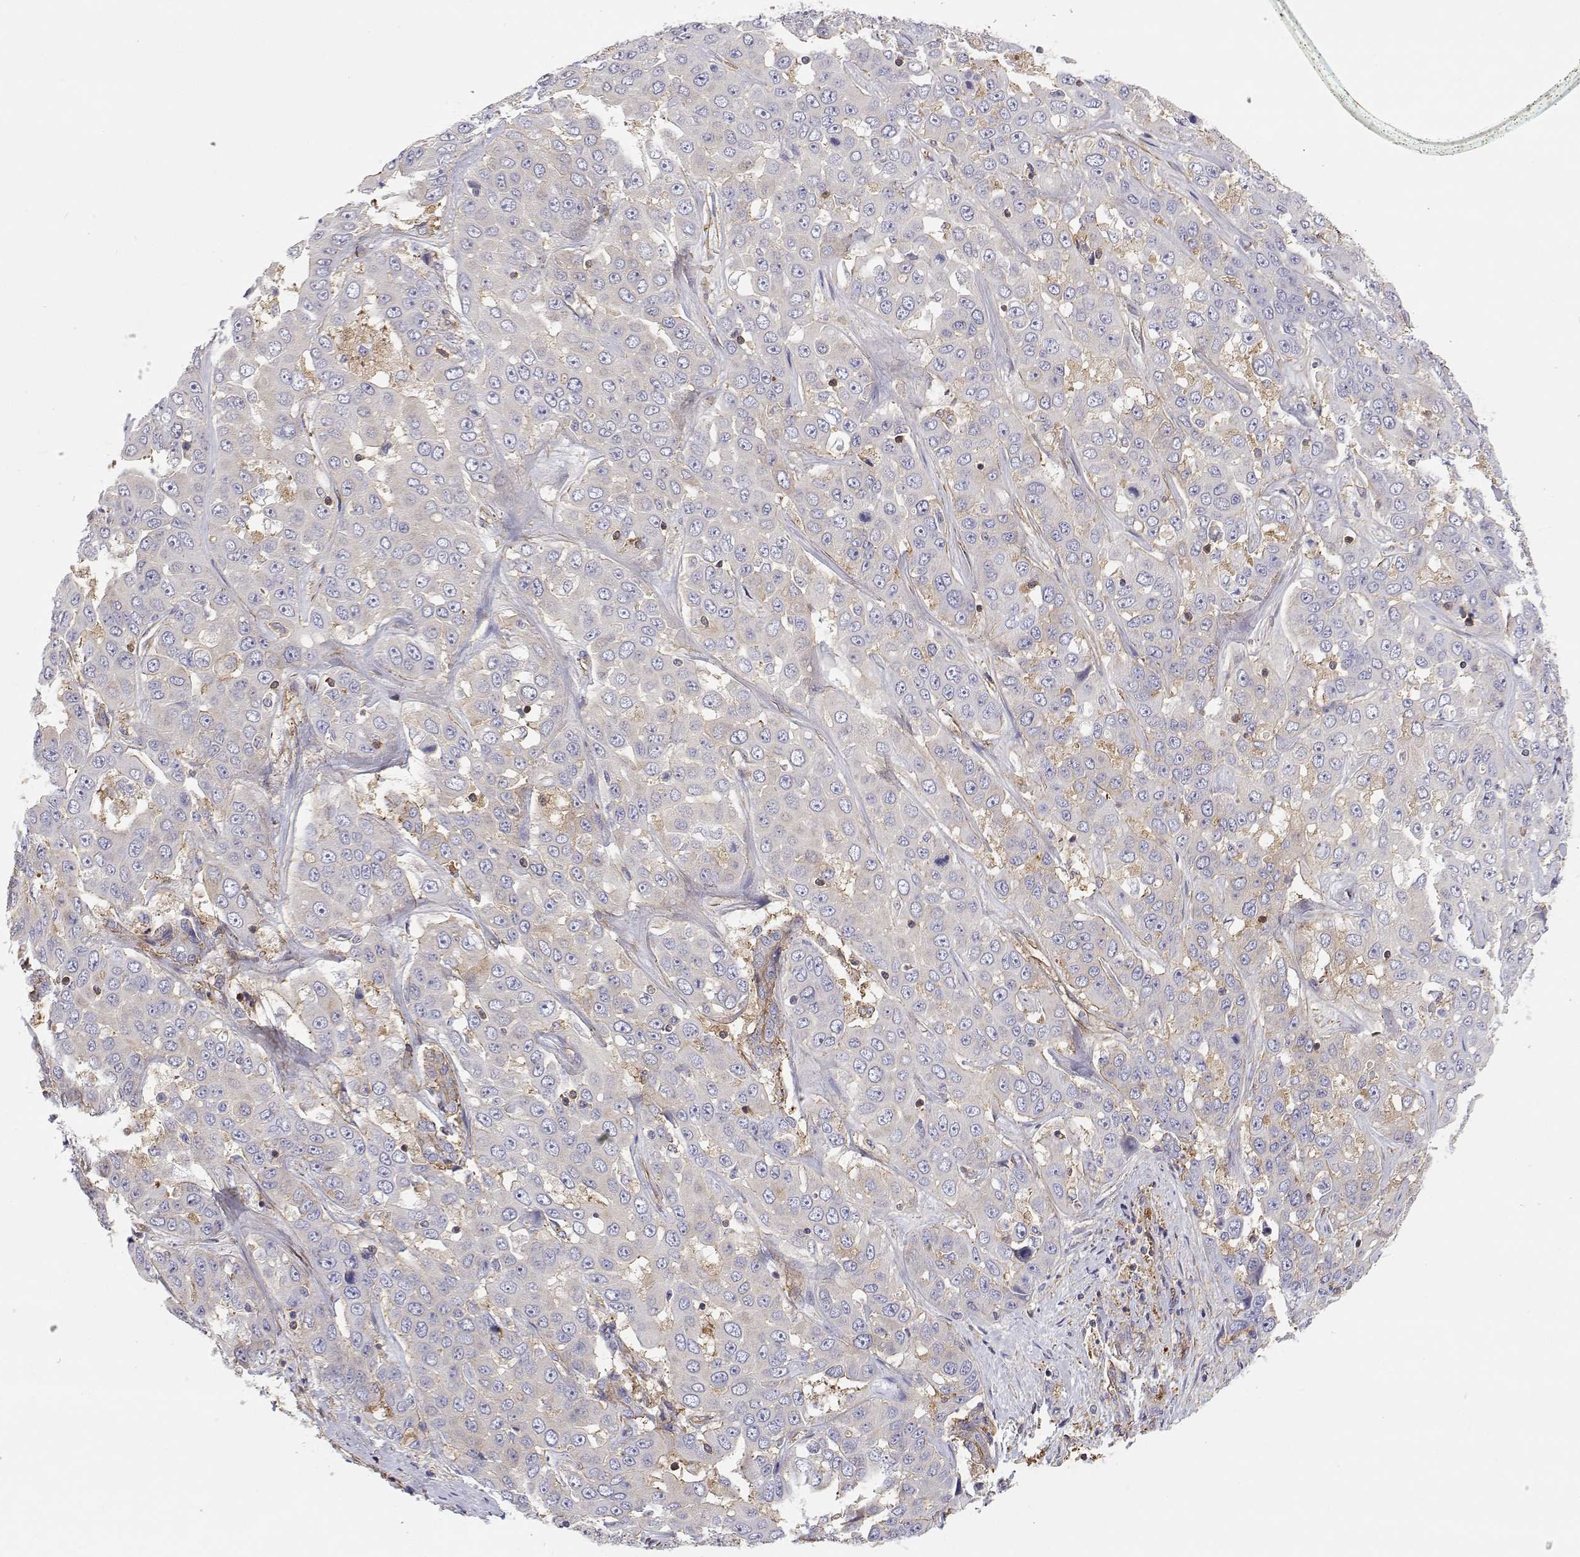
{"staining": {"intensity": "negative", "quantity": "none", "location": "none"}, "tissue": "liver cancer", "cell_type": "Tumor cells", "image_type": "cancer", "snomed": [{"axis": "morphology", "description": "Cholangiocarcinoma"}, {"axis": "topography", "description": "Liver"}], "caption": "DAB immunohistochemical staining of cholangiocarcinoma (liver) exhibits no significant staining in tumor cells.", "gene": "MYH9", "patient": {"sex": "female", "age": 52}}